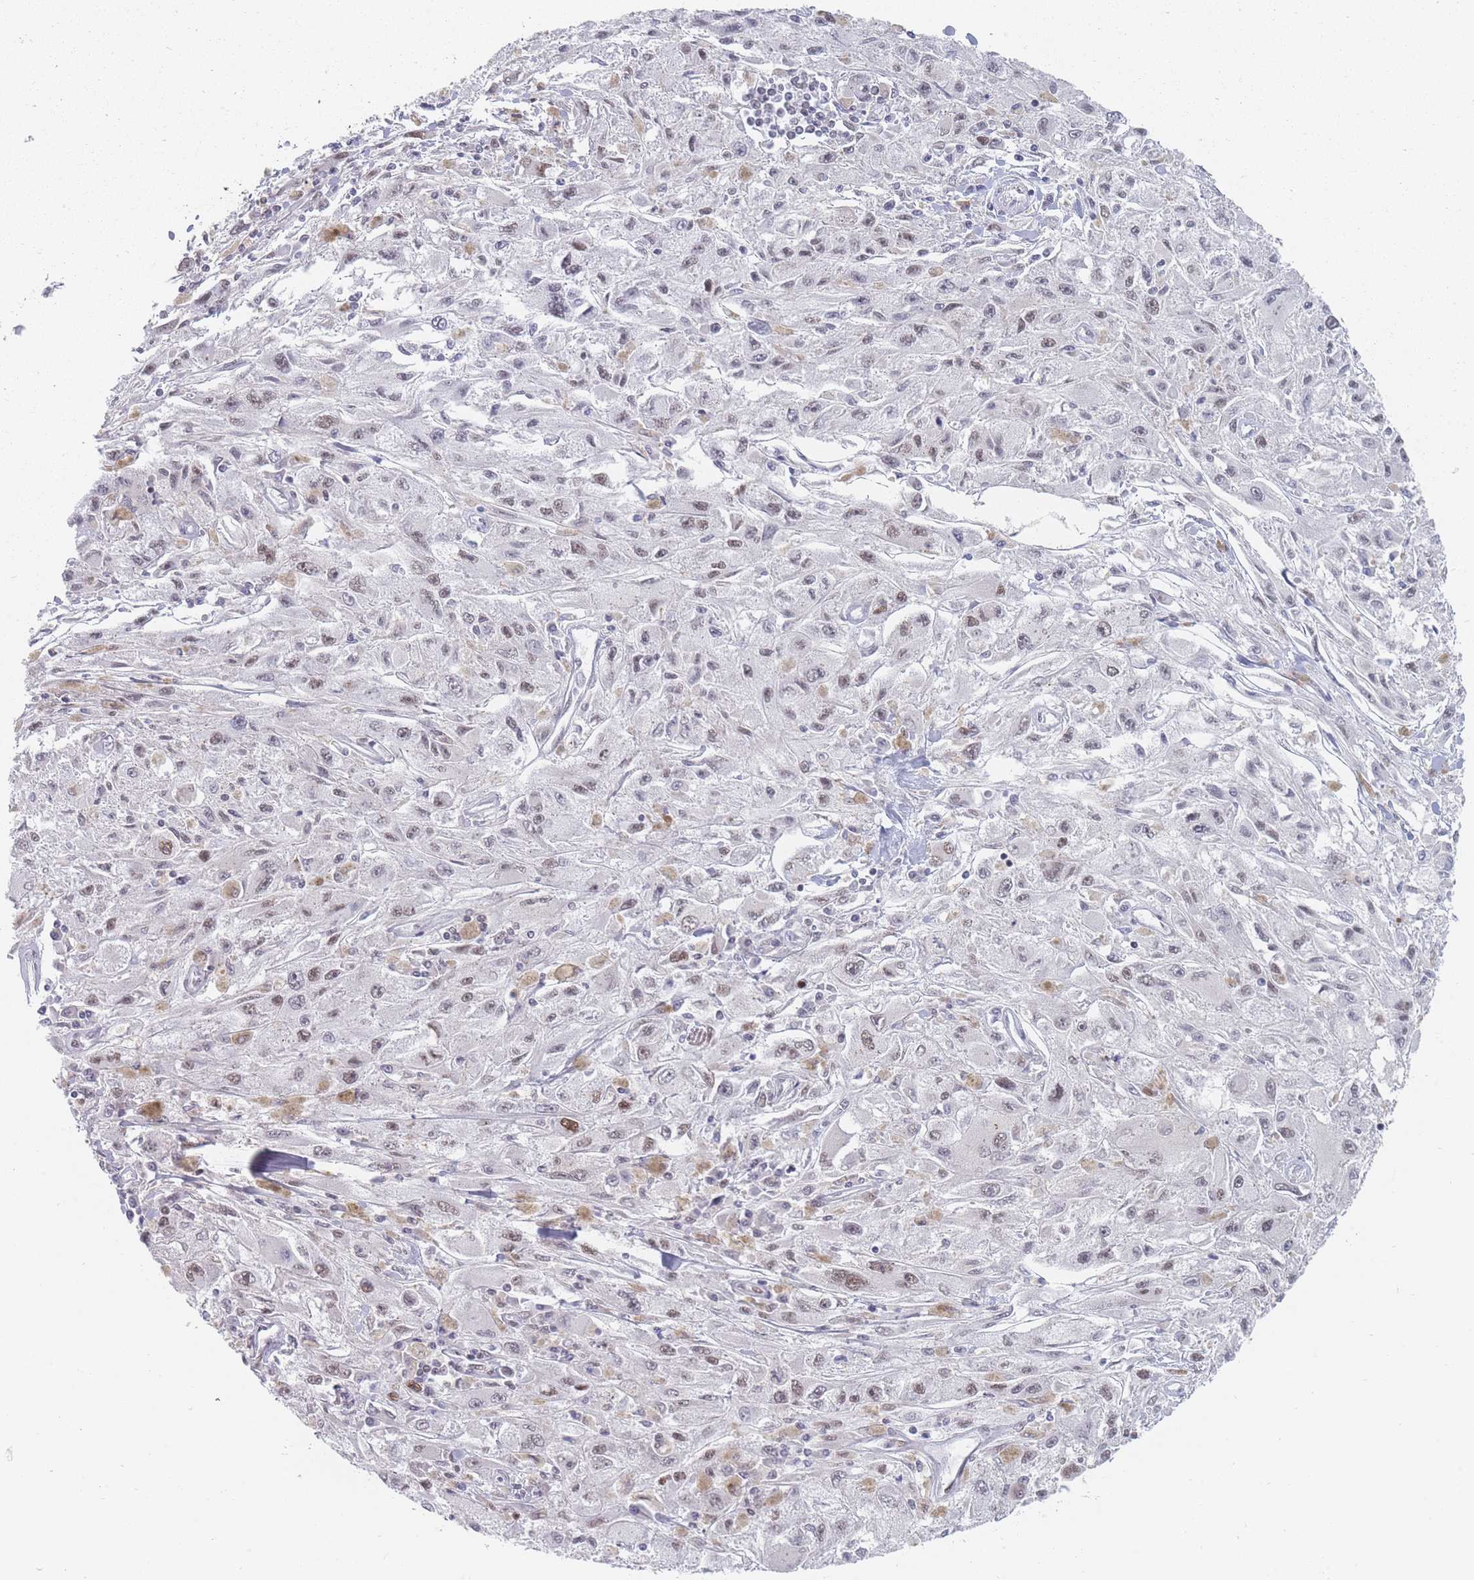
{"staining": {"intensity": "moderate", "quantity": "<25%", "location": "nuclear"}, "tissue": "melanoma", "cell_type": "Tumor cells", "image_type": "cancer", "snomed": [{"axis": "morphology", "description": "Malignant melanoma, Metastatic site"}, {"axis": "topography", "description": "Skin"}], "caption": "Malignant melanoma (metastatic site) was stained to show a protein in brown. There is low levels of moderate nuclear staining in about <25% of tumor cells. Nuclei are stained in blue.", "gene": "SAFB2", "patient": {"sex": "male", "age": 53}}